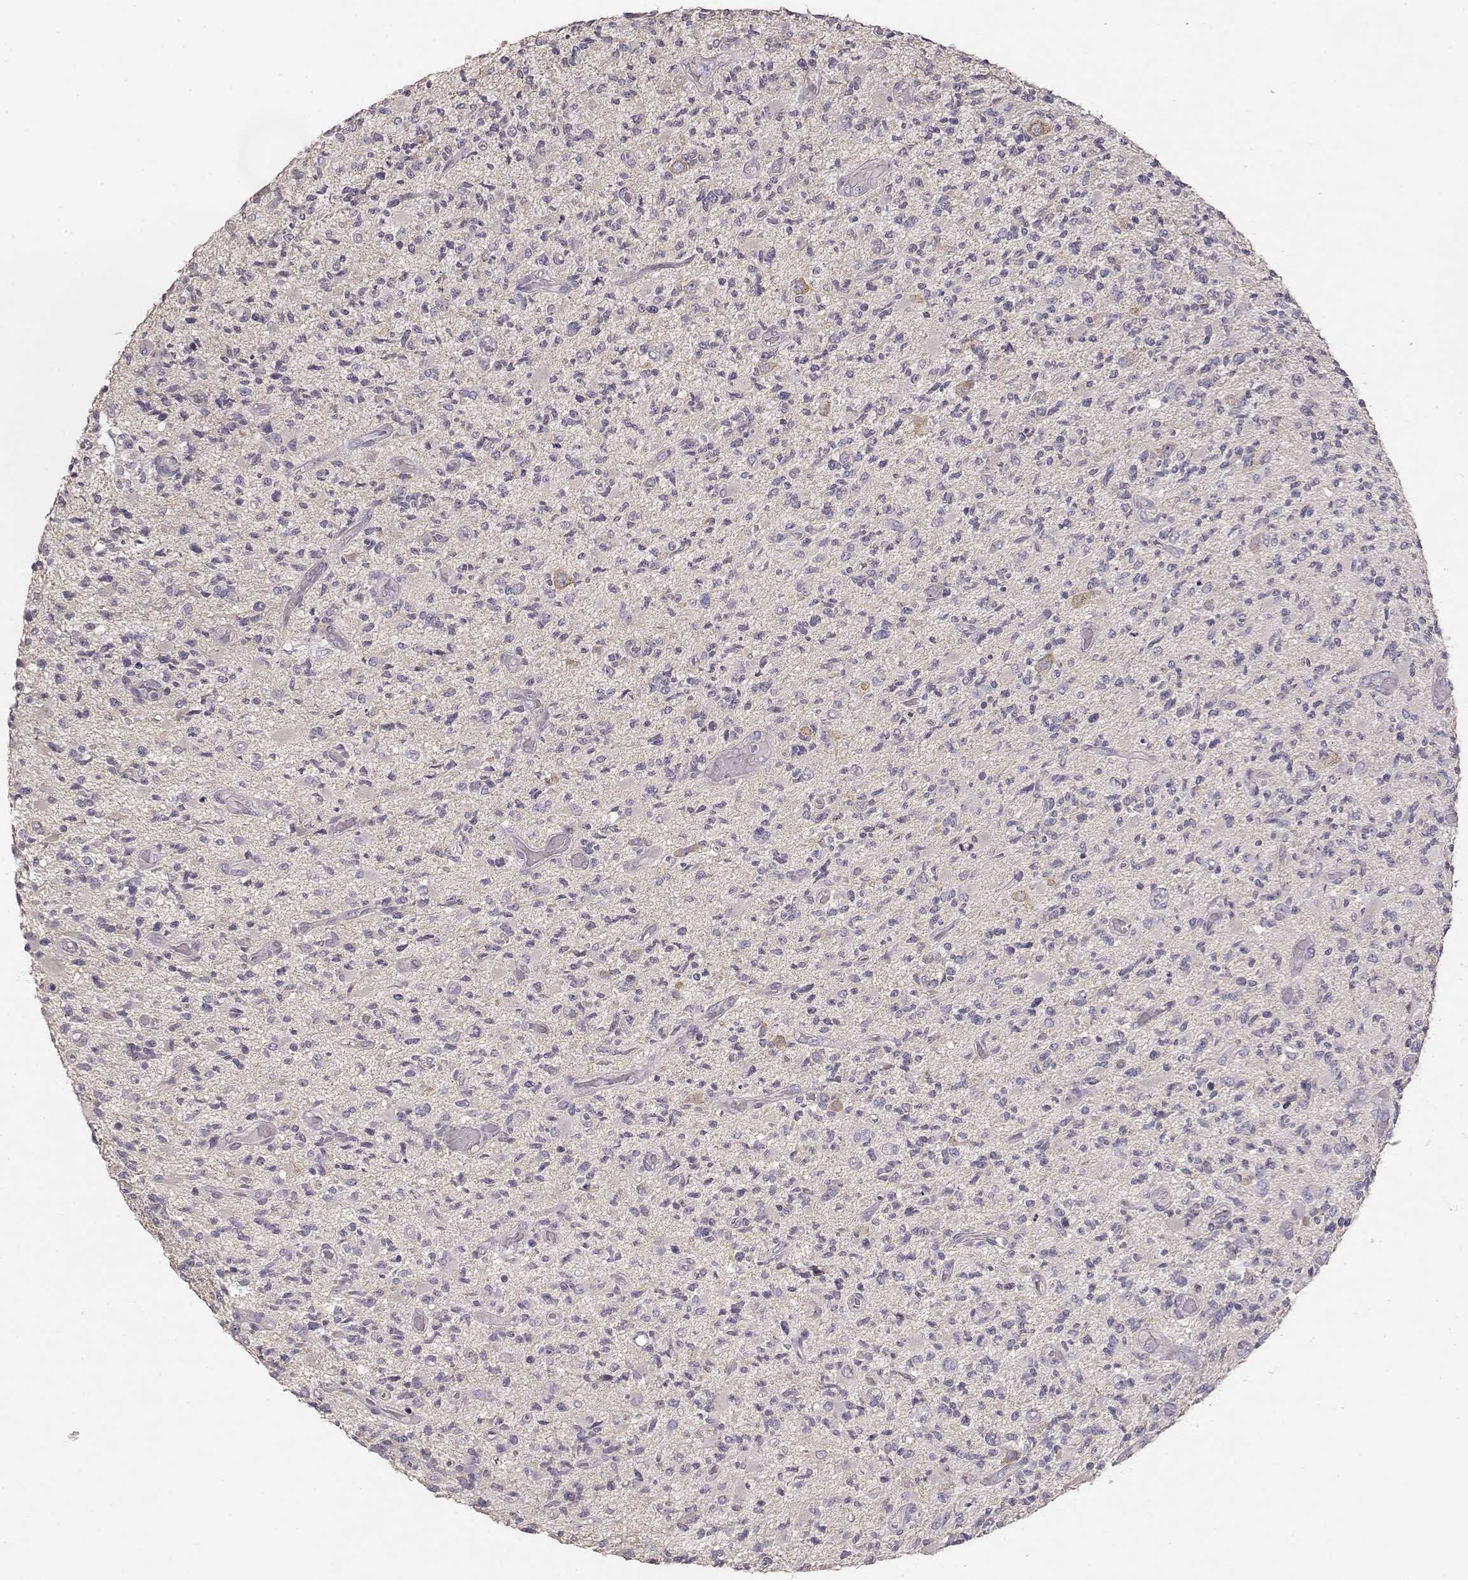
{"staining": {"intensity": "negative", "quantity": "none", "location": "none"}, "tissue": "glioma", "cell_type": "Tumor cells", "image_type": "cancer", "snomed": [{"axis": "morphology", "description": "Glioma, malignant, High grade"}, {"axis": "topography", "description": "Brain"}], "caption": "Immunohistochemical staining of human glioma displays no significant positivity in tumor cells.", "gene": "ARHGAP8", "patient": {"sex": "female", "age": 63}}